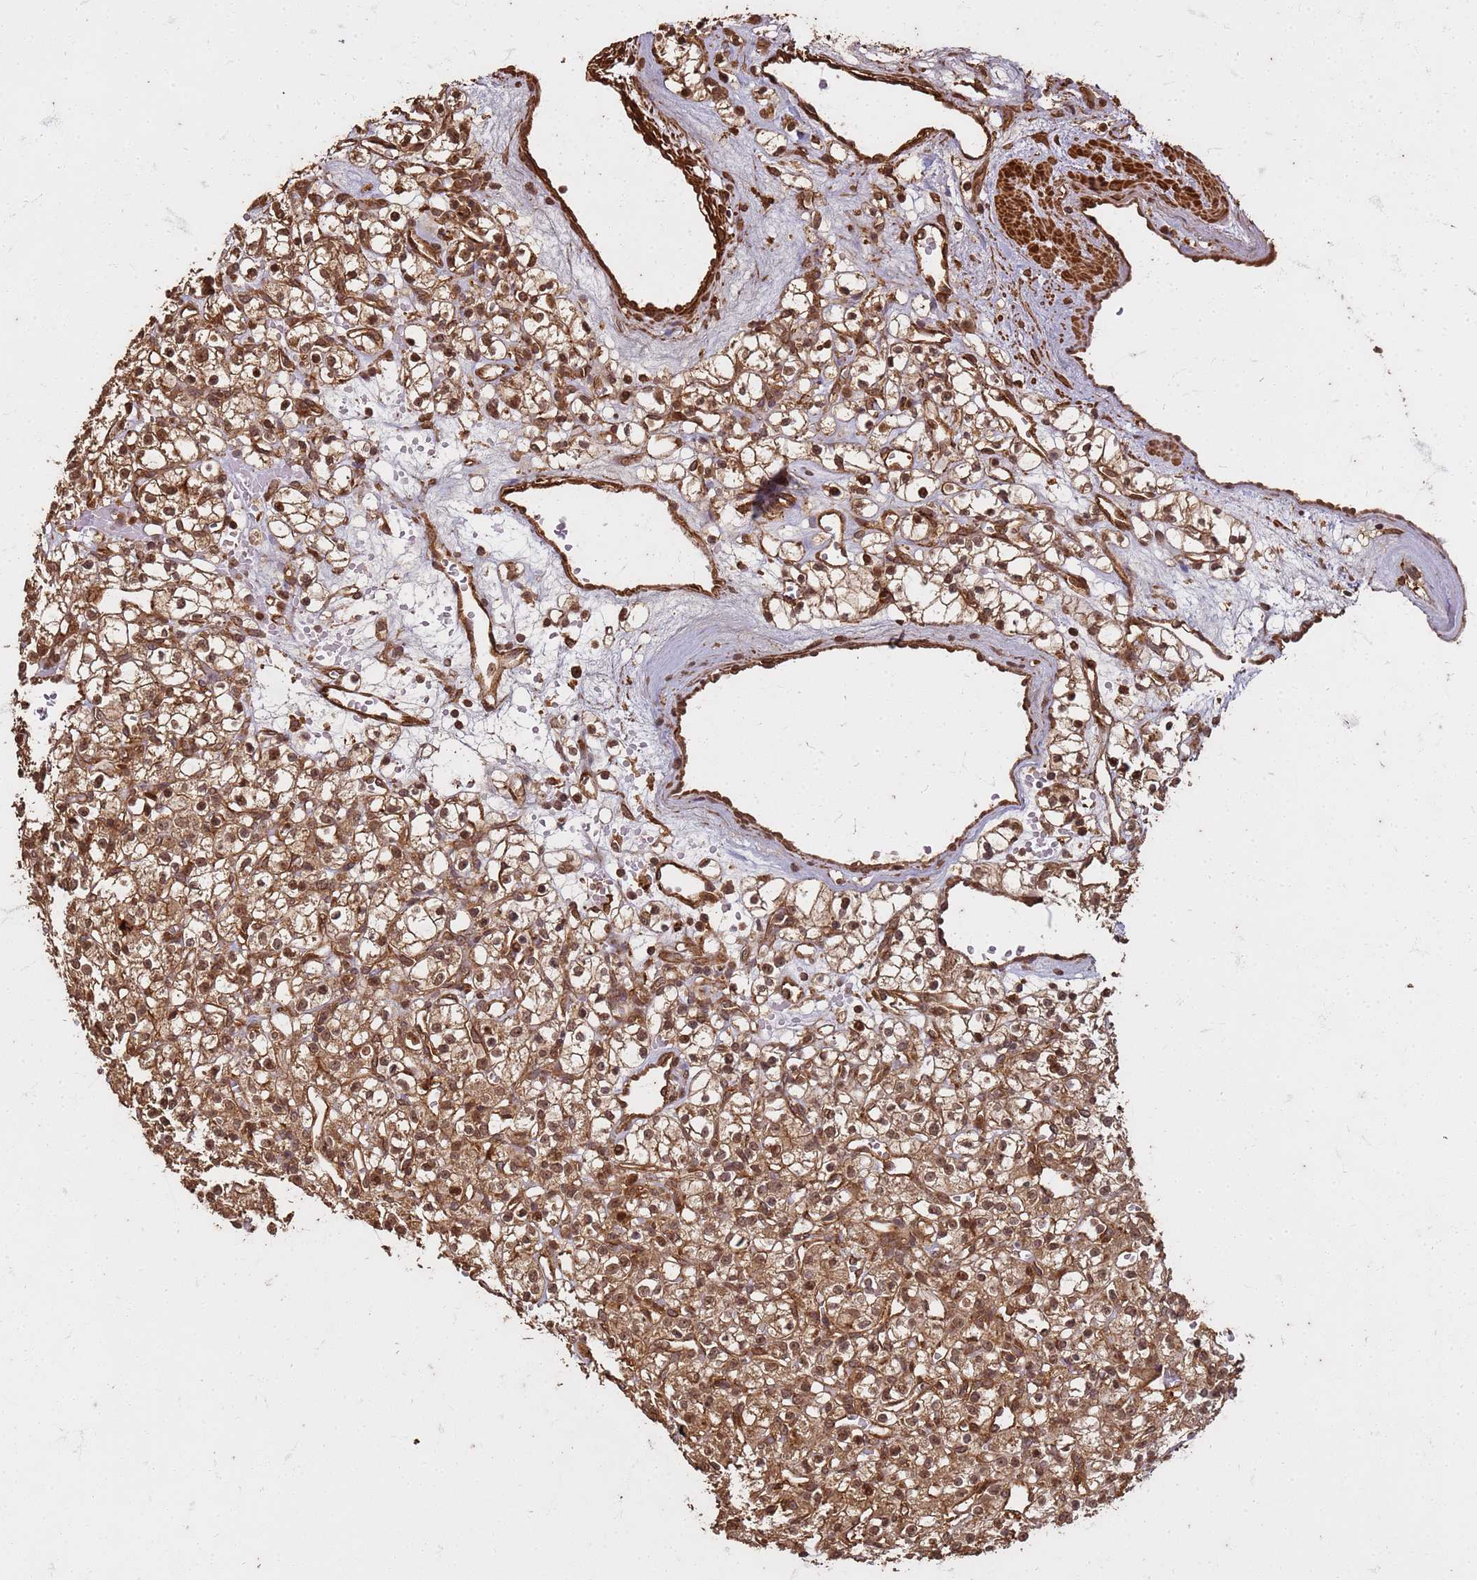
{"staining": {"intensity": "moderate", "quantity": ">75%", "location": "cytoplasmic/membranous,nuclear"}, "tissue": "renal cancer", "cell_type": "Tumor cells", "image_type": "cancer", "snomed": [{"axis": "morphology", "description": "Adenocarcinoma, NOS"}, {"axis": "topography", "description": "Kidney"}], "caption": "Protein analysis of renal cancer (adenocarcinoma) tissue exhibits moderate cytoplasmic/membranous and nuclear staining in approximately >75% of tumor cells.", "gene": "KIF26A", "patient": {"sex": "female", "age": 59}}